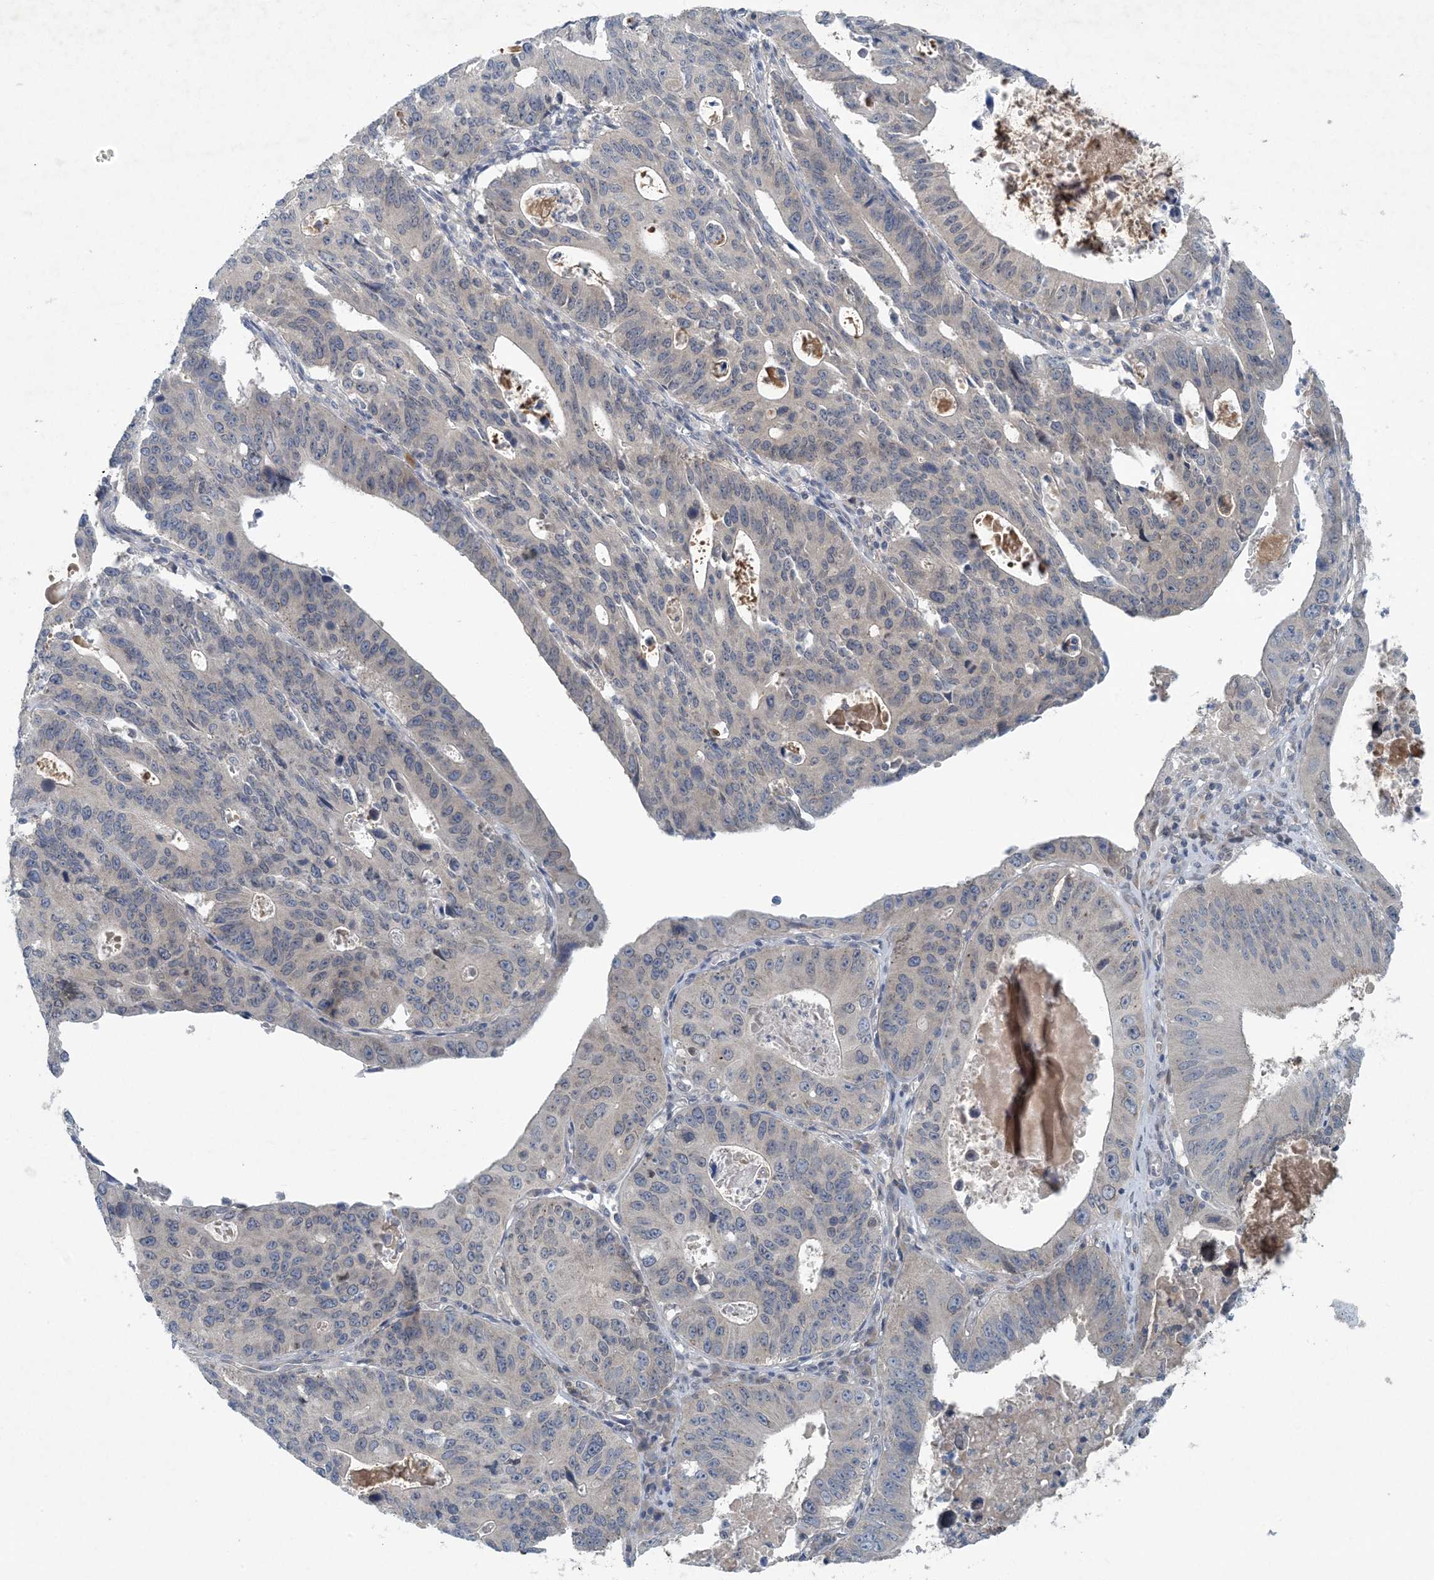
{"staining": {"intensity": "negative", "quantity": "none", "location": "none"}, "tissue": "stomach cancer", "cell_type": "Tumor cells", "image_type": "cancer", "snomed": [{"axis": "morphology", "description": "Adenocarcinoma, NOS"}, {"axis": "topography", "description": "Stomach"}], "caption": "A high-resolution photomicrograph shows immunohistochemistry (IHC) staining of stomach cancer, which displays no significant staining in tumor cells.", "gene": "HIKESHI", "patient": {"sex": "male", "age": 59}}